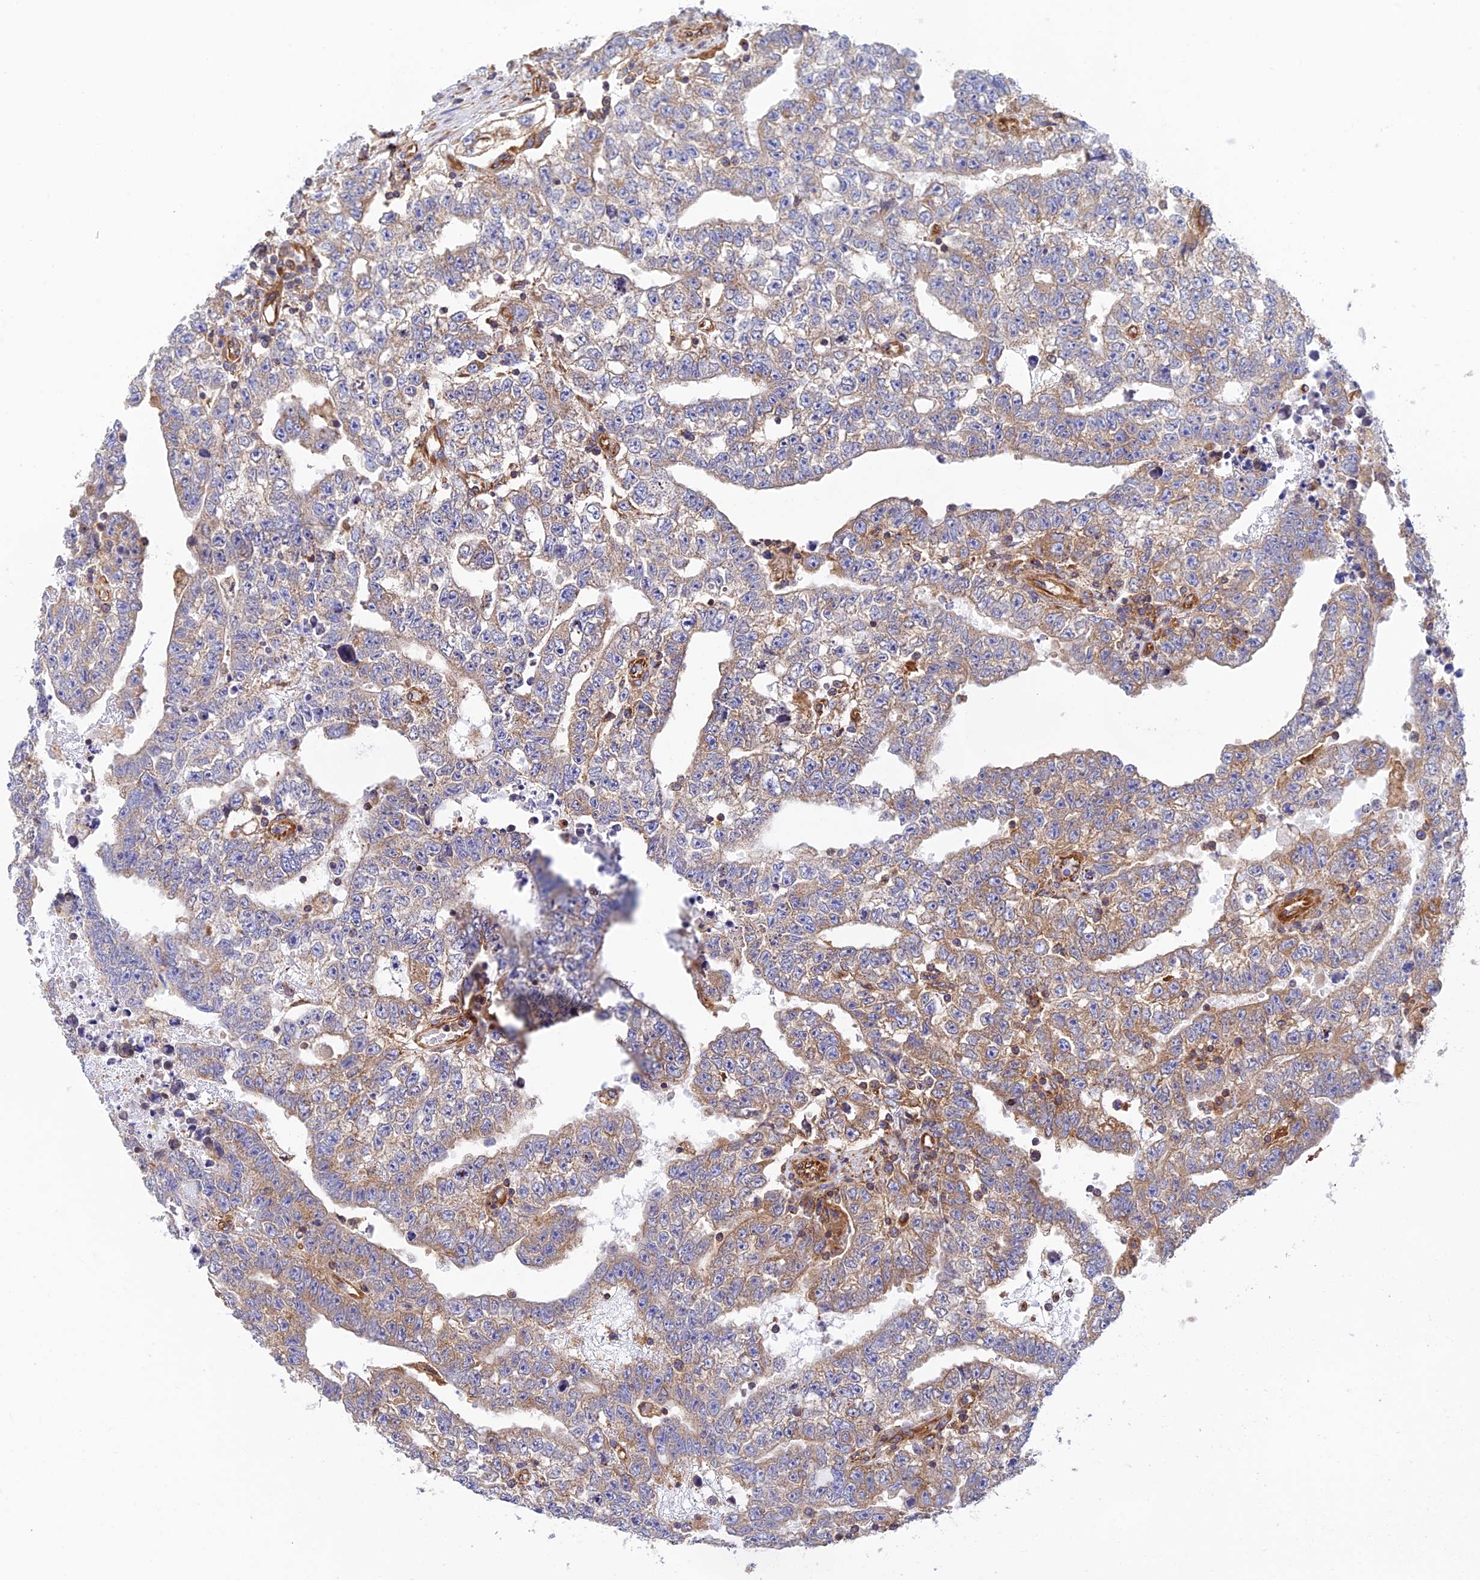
{"staining": {"intensity": "weak", "quantity": "25%-75%", "location": "cytoplasmic/membranous"}, "tissue": "testis cancer", "cell_type": "Tumor cells", "image_type": "cancer", "snomed": [{"axis": "morphology", "description": "Carcinoma, Embryonal, NOS"}, {"axis": "topography", "description": "Testis"}], "caption": "Testis cancer (embryonal carcinoma) tissue demonstrates weak cytoplasmic/membranous expression in about 25%-75% of tumor cells, visualized by immunohistochemistry. (Stains: DAB in brown, nuclei in blue, Microscopy: brightfield microscopy at high magnification).", "gene": "DCTN2", "patient": {"sex": "male", "age": 25}}